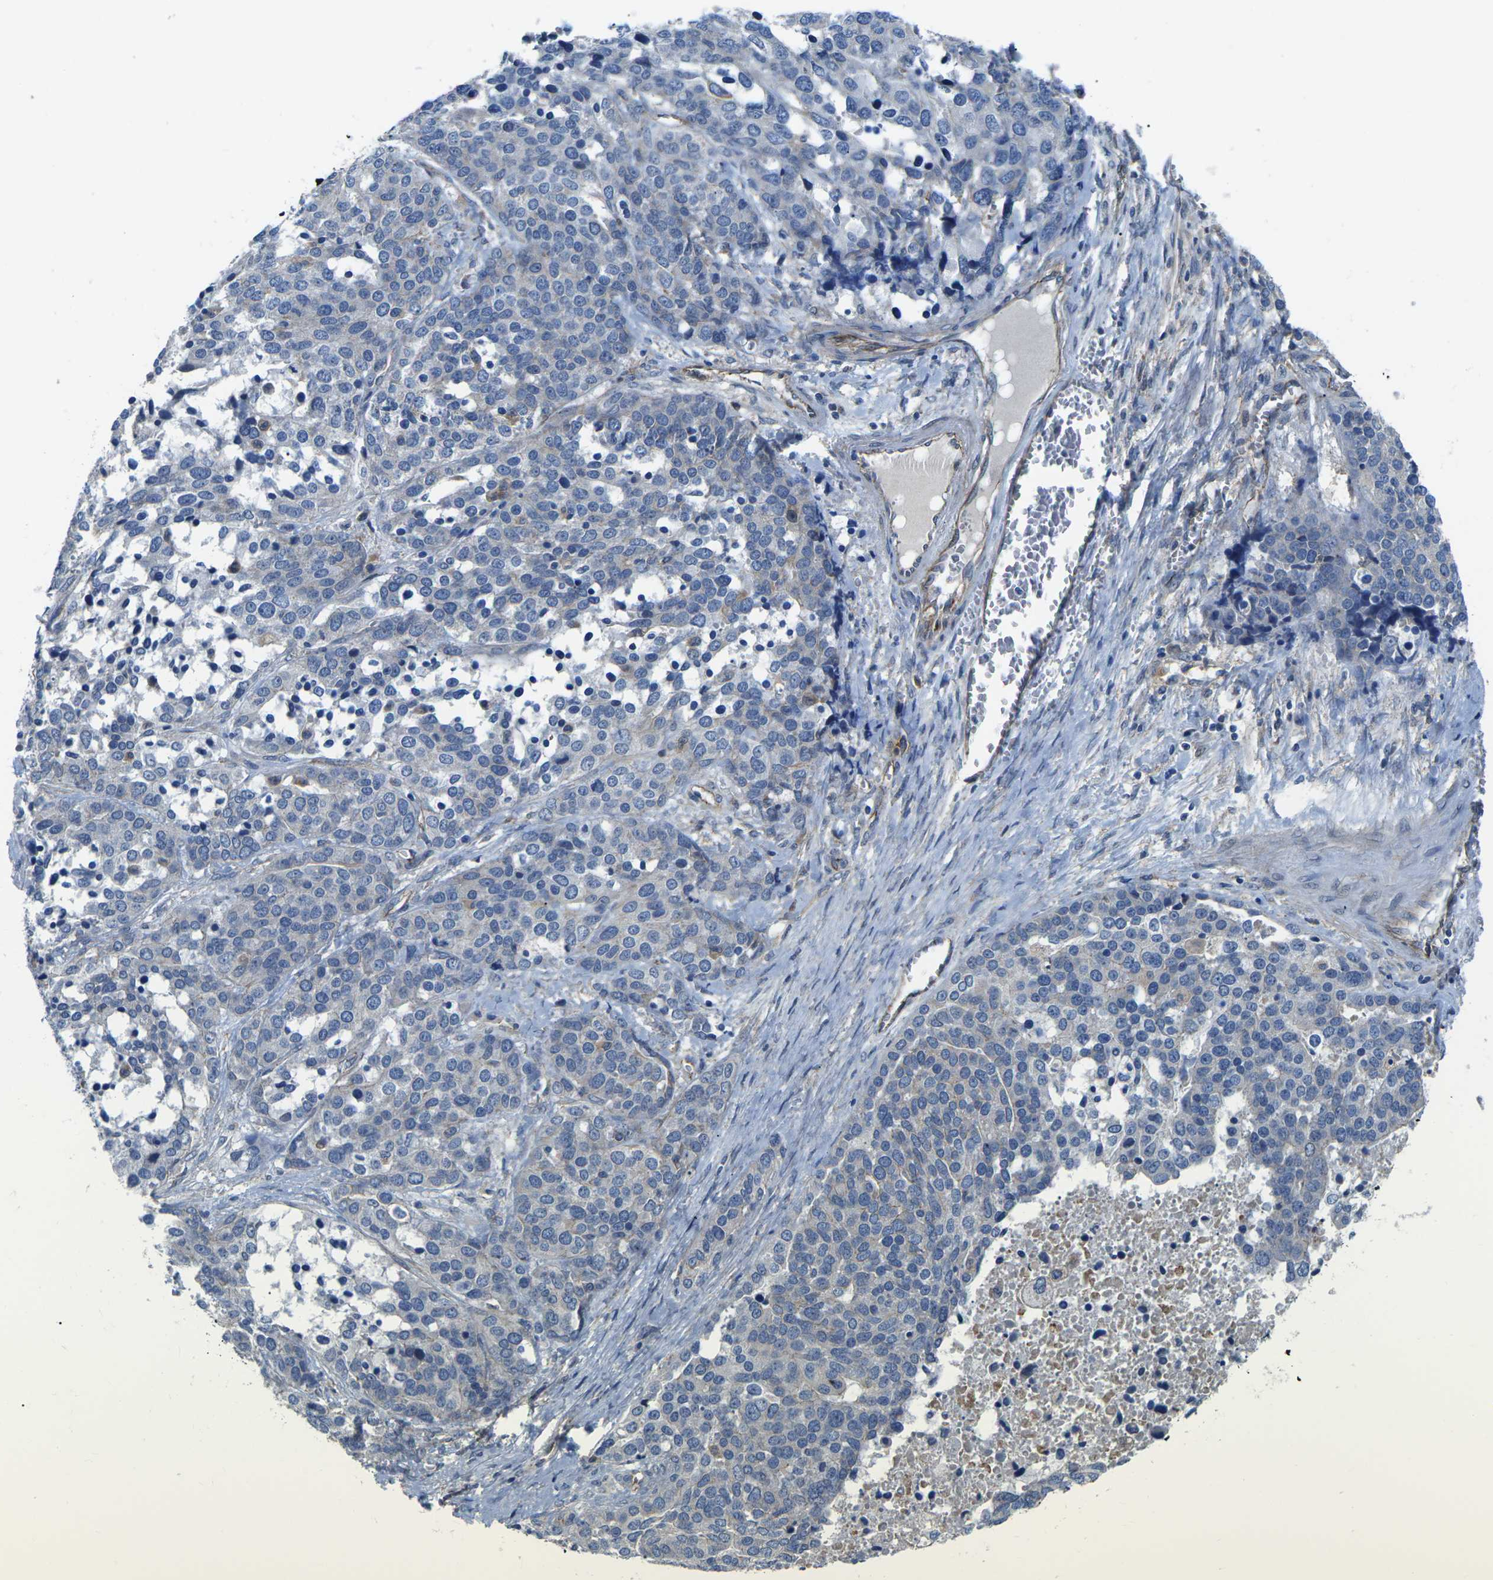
{"staining": {"intensity": "weak", "quantity": "<25%", "location": "cytoplasmic/membranous"}, "tissue": "ovarian cancer", "cell_type": "Tumor cells", "image_type": "cancer", "snomed": [{"axis": "morphology", "description": "Cystadenocarcinoma, serous, NOS"}, {"axis": "topography", "description": "Ovary"}], "caption": "This is an immunohistochemistry micrograph of ovarian cancer. There is no expression in tumor cells.", "gene": "CTNND1", "patient": {"sex": "female", "age": 44}}